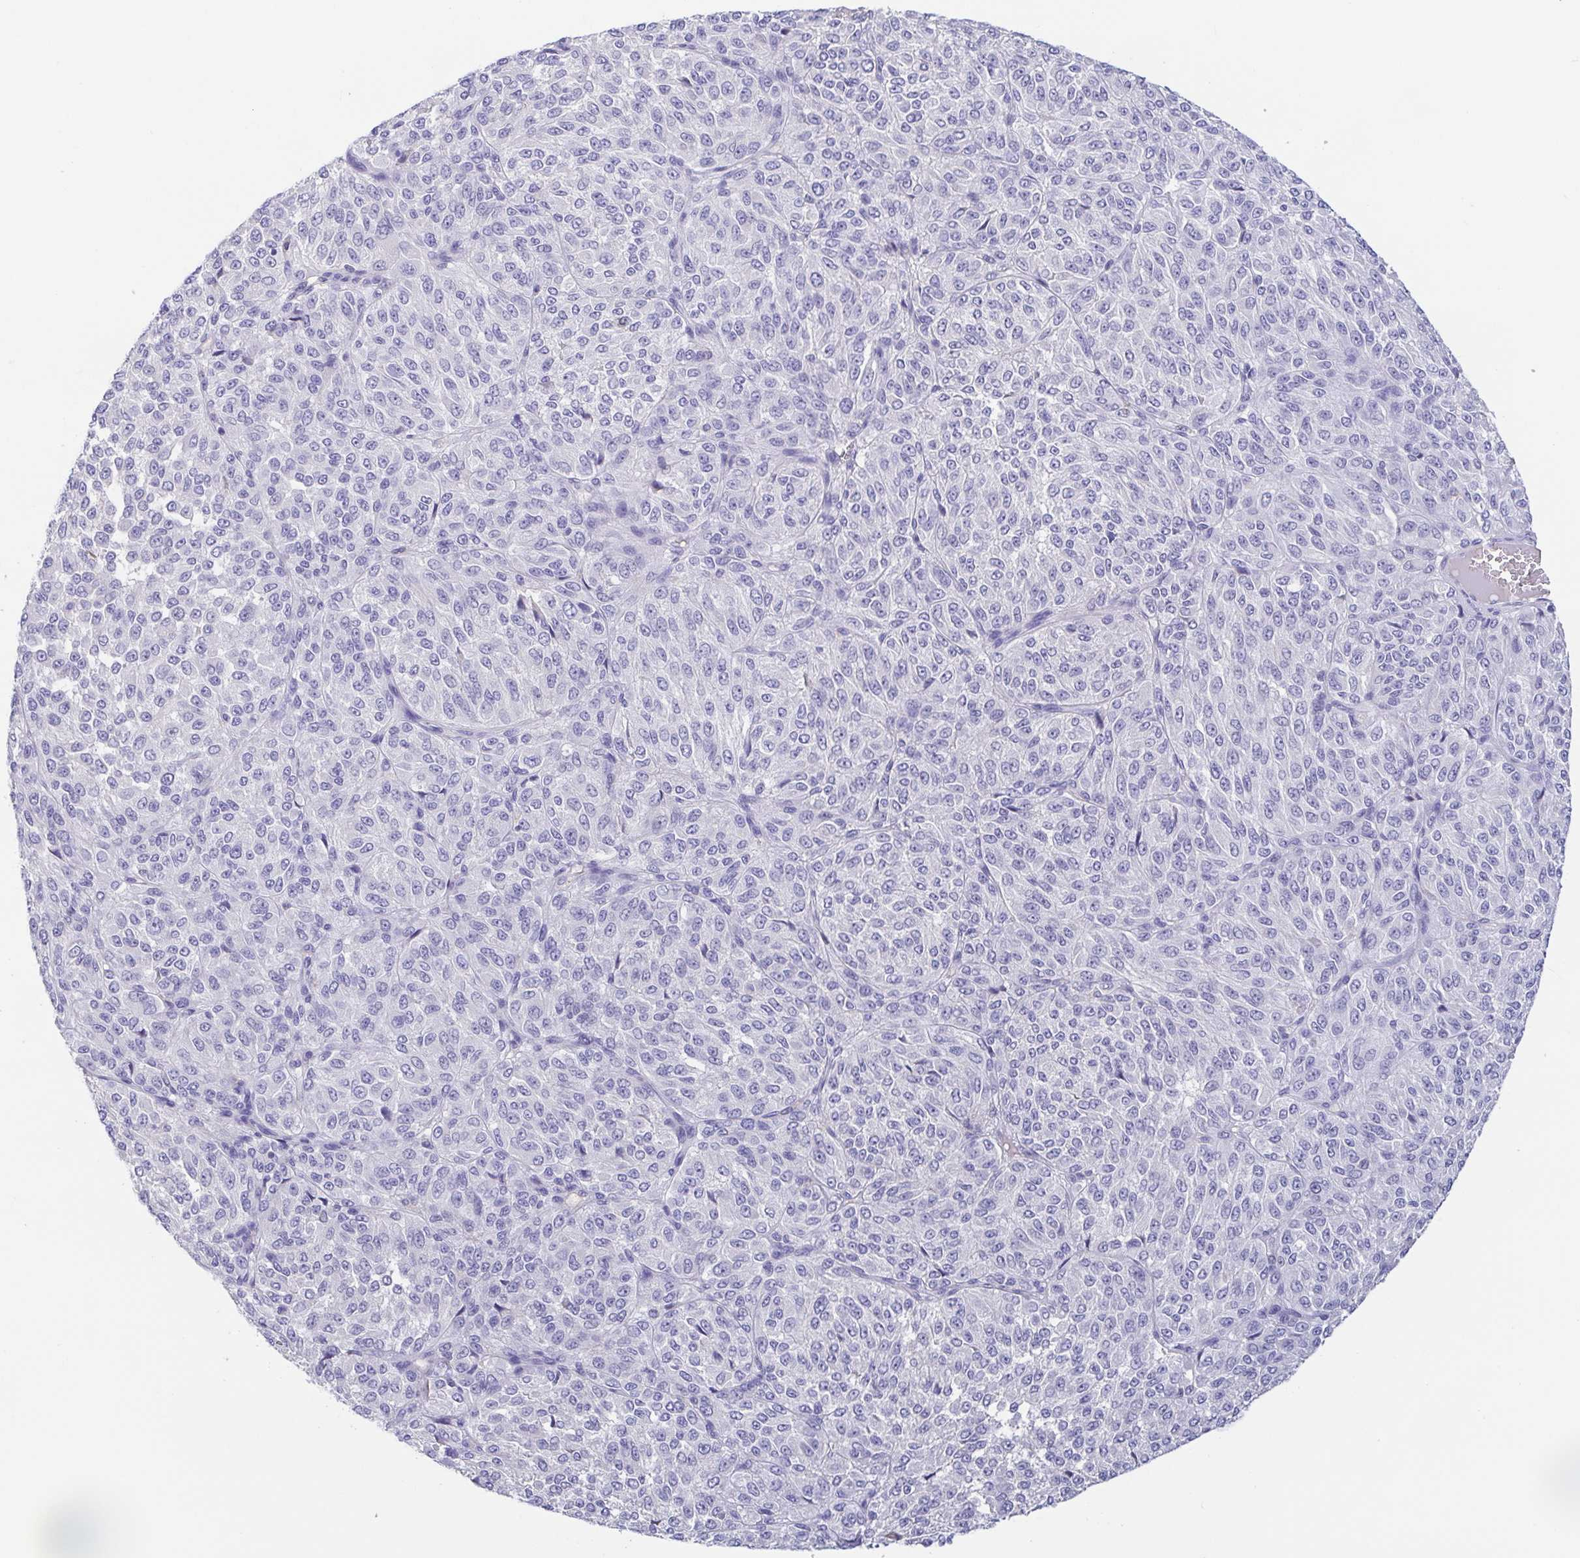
{"staining": {"intensity": "negative", "quantity": "none", "location": "none"}, "tissue": "melanoma", "cell_type": "Tumor cells", "image_type": "cancer", "snomed": [{"axis": "morphology", "description": "Malignant melanoma, Metastatic site"}, {"axis": "topography", "description": "Brain"}], "caption": "This is a histopathology image of immunohistochemistry (IHC) staining of melanoma, which shows no staining in tumor cells. (Stains: DAB immunohistochemistry with hematoxylin counter stain, Microscopy: brightfield microscopy at high magnification).", "gene": "TREH", "patient": {"sex": "female", "age": 56}}